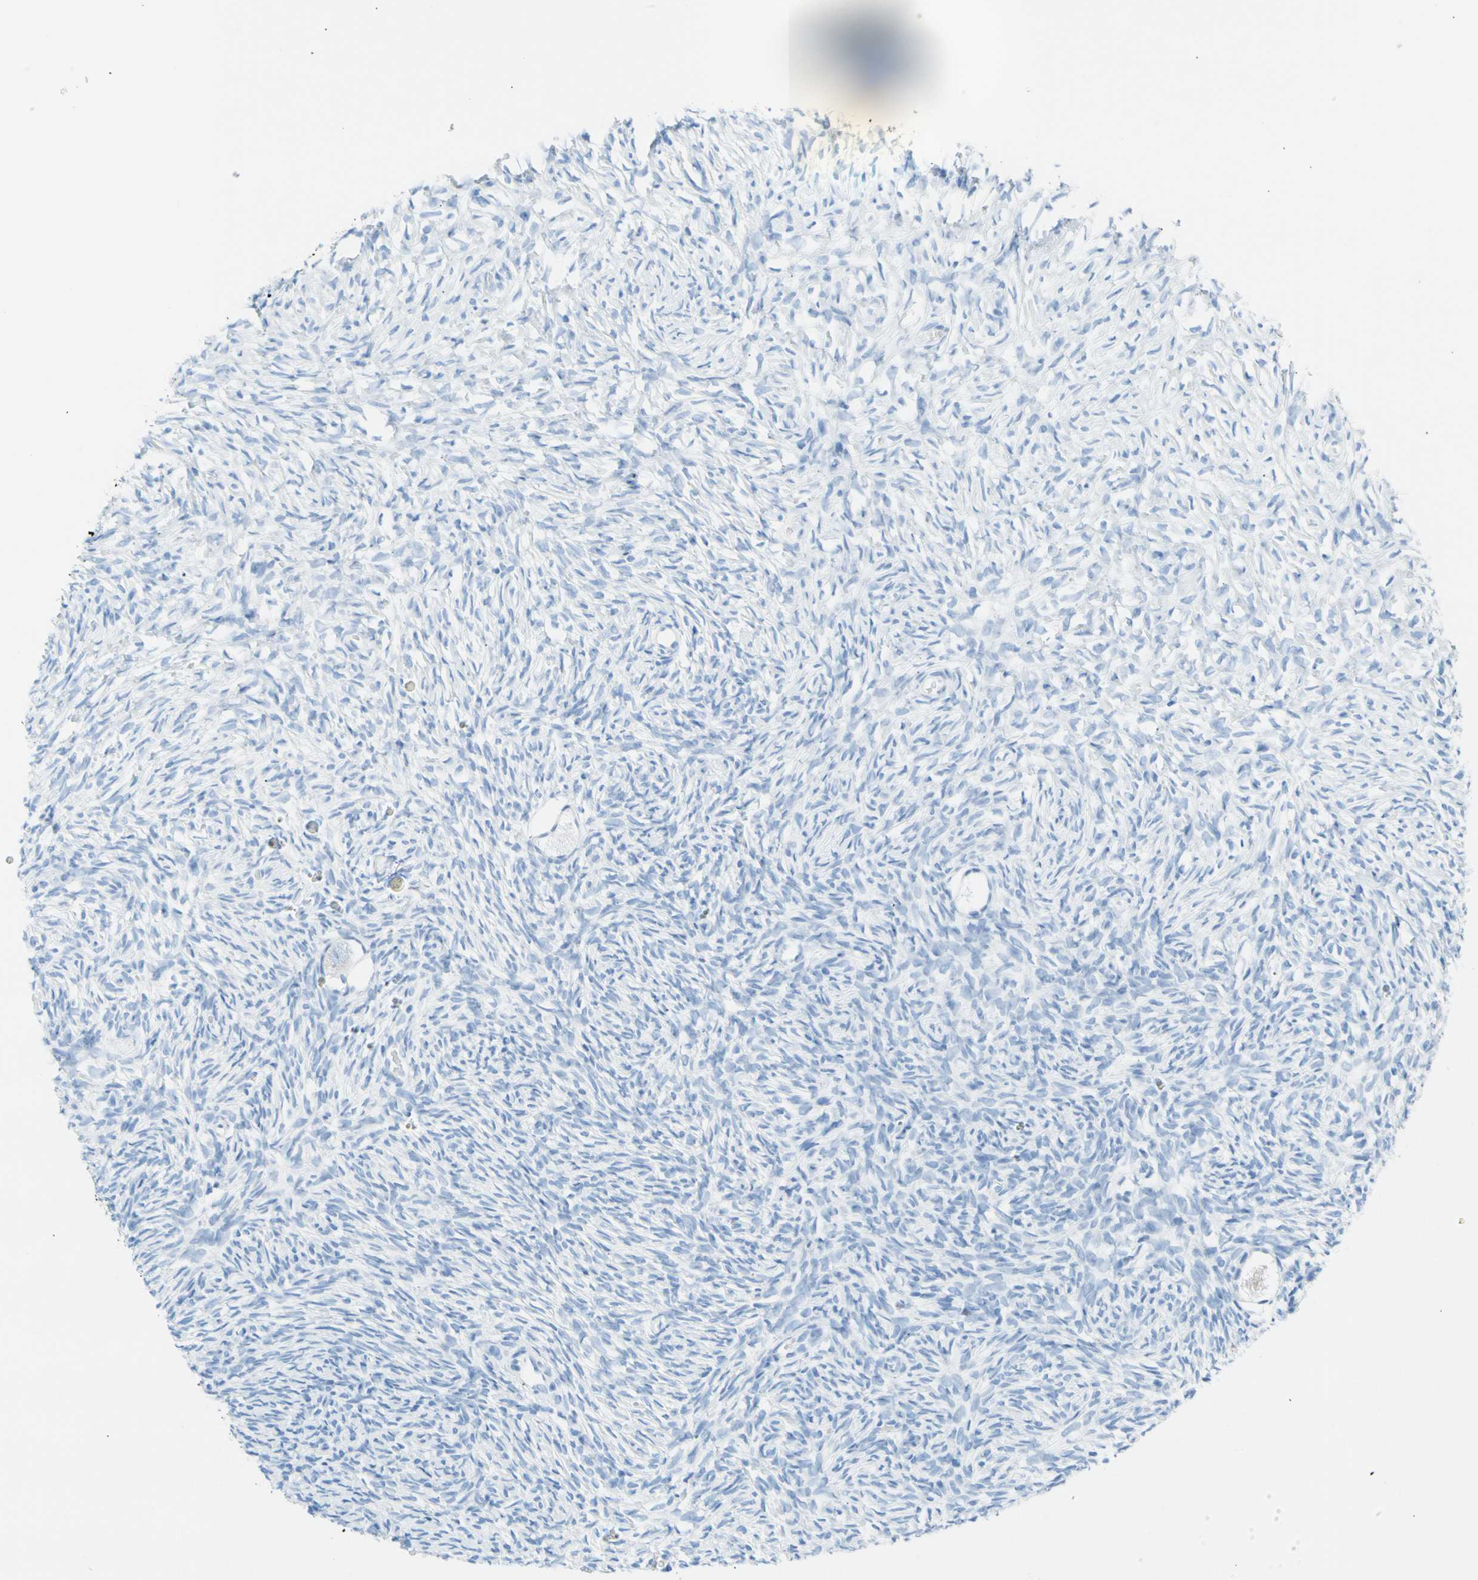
{"staining": {"intensity": "negative", "quantity": "none", "location": "none"}, "tissue": "ovary", "cell_type": "Follicle cells", "image_type": "normal", "snomed": [{"axis": "morphology", "description": "Normal tissue, NOS"}, {"axis": "topography", "description": "Ovary"}], "caption": "The micrograph reveals no staining of follicle cells in benign ovary.", "gene": "CEL", "patient": {"sex": "female", "age": 35}}